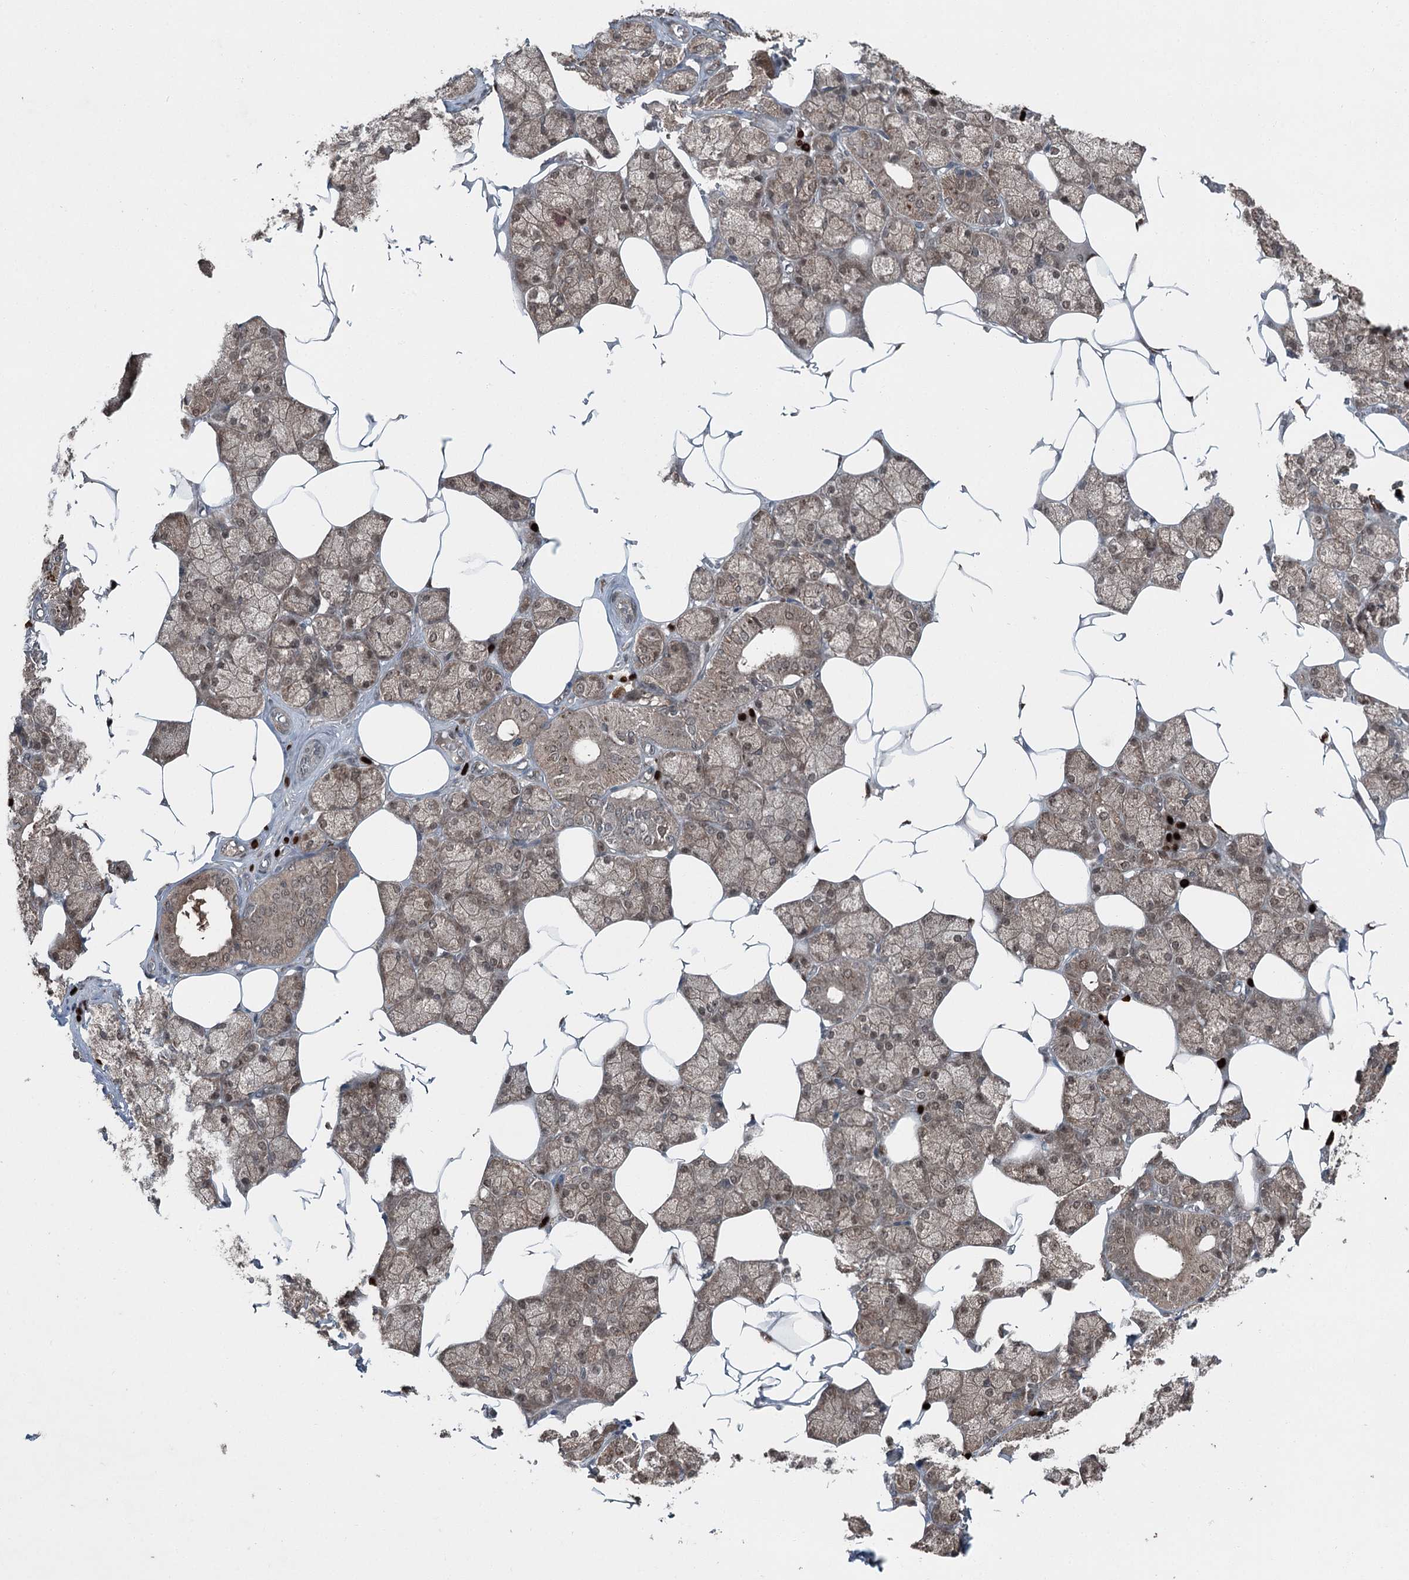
{"staining": {"intensity": "moderate", "quantity": ">75%", "location": "cytoplasmic/membranous,nuclear"}, "tissue": "salivary gland", "cell_type": "Glandular cells", "image_type": "normal", "snomed": [{"axis": "morphology", "description": "Normal tissue, NOS"}, {"axis": "topography", "description": "Salivary gland"}], "caption": "Protein analysis of benign salivary gland exhibits moderate cytoplasmic/membranous,nuclear positivity in about >75% of glandular cells. Immunohistochemistry (ihc) stains the protein in brown and the nuclei are stained blue.", "gene": "BORCS7", "patient": {"sex": "male", "age": 62}}